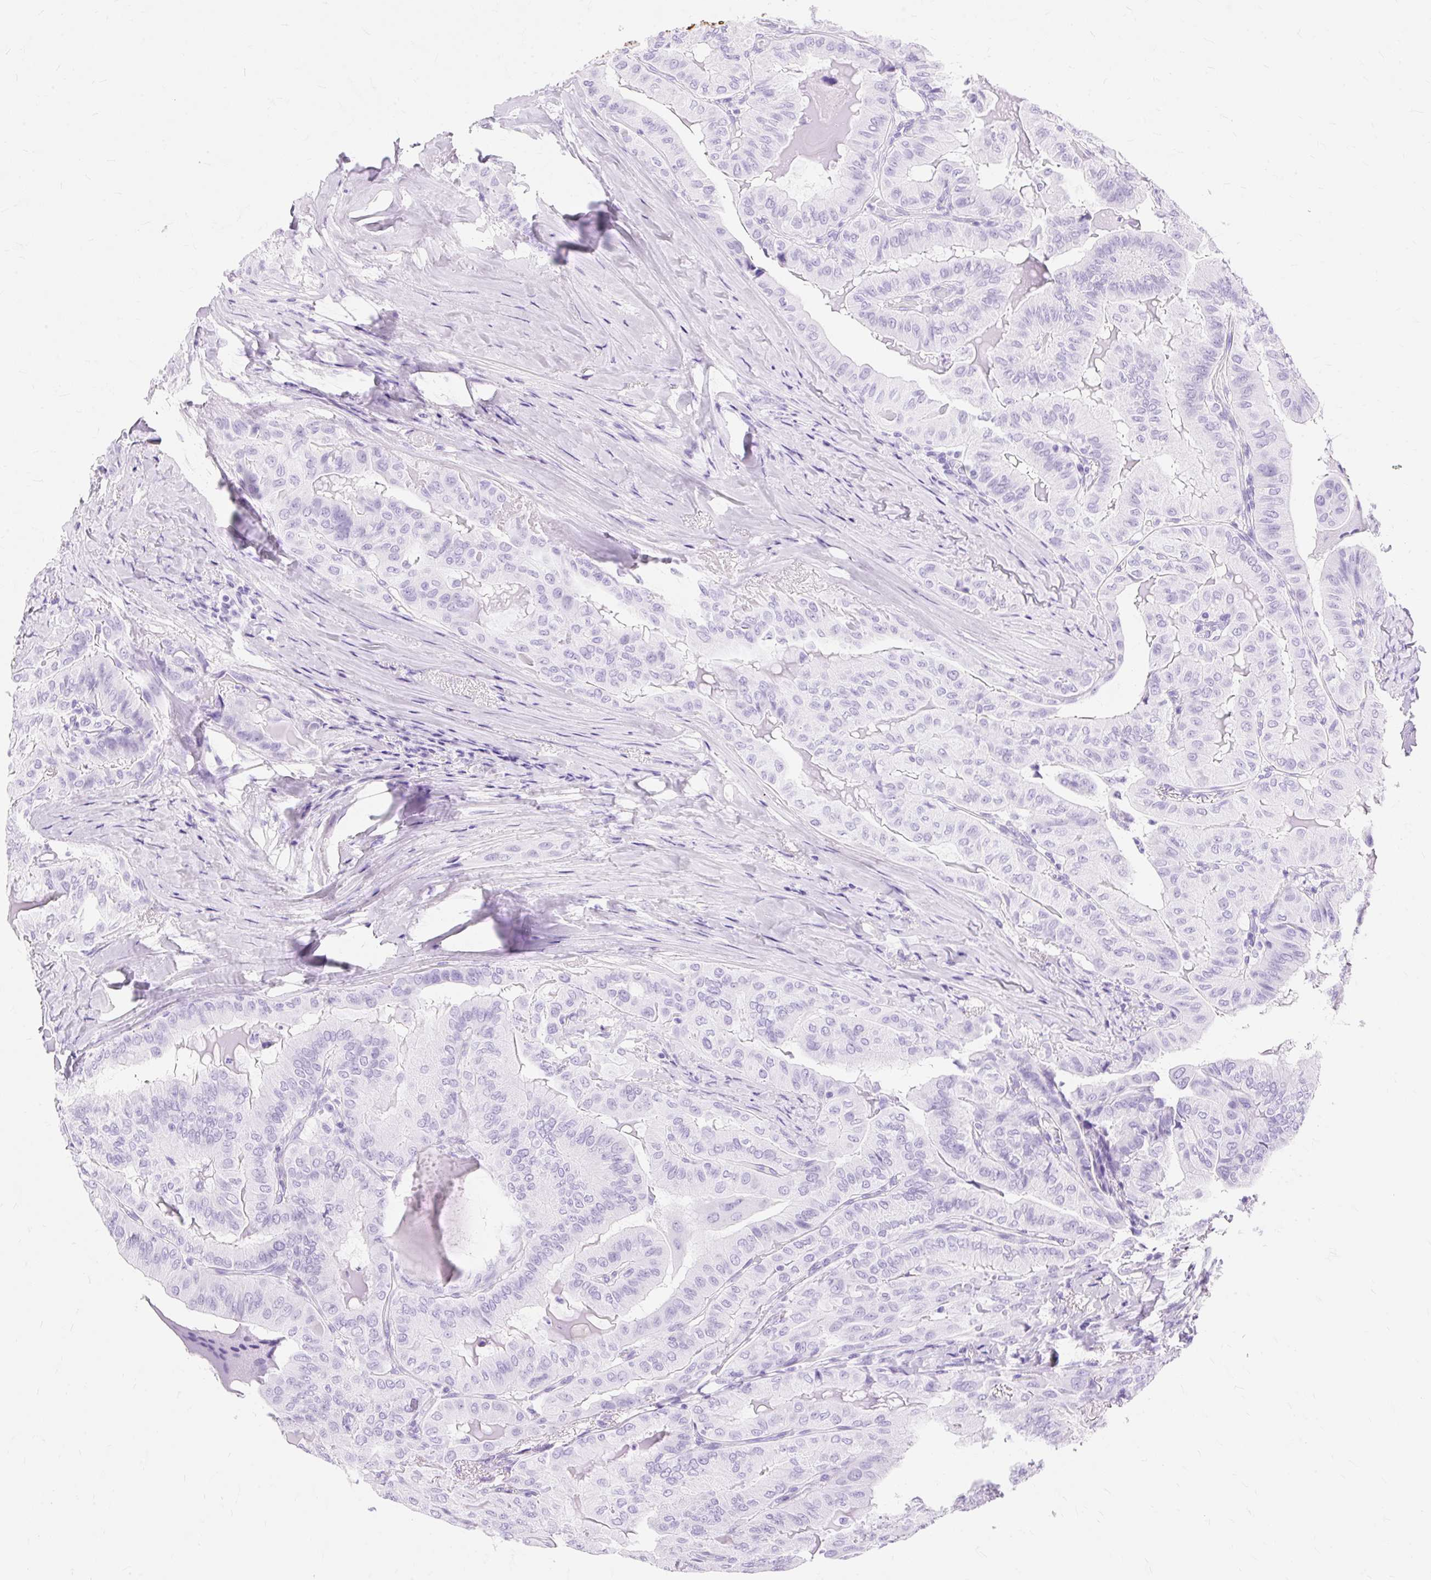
{"staining": {"intensity": "negative", "quantity": "none", "location": "none"}, "tissue": "thyroid cancer", "cell_type": "Tumor cells", "image_type": "cancer", "snomed": [{"axis": "morphology", "description": "Papillary adenocarcinoma, NOS"}, {"axis": "topography", "description": "Thyroid gland"}], "caption": "An image of human papillary adenocarcinoma (thyroid) is negative for staining in tumor cells.", "gene": "MBP", "patient": {"sex": "female", "age": 68}}